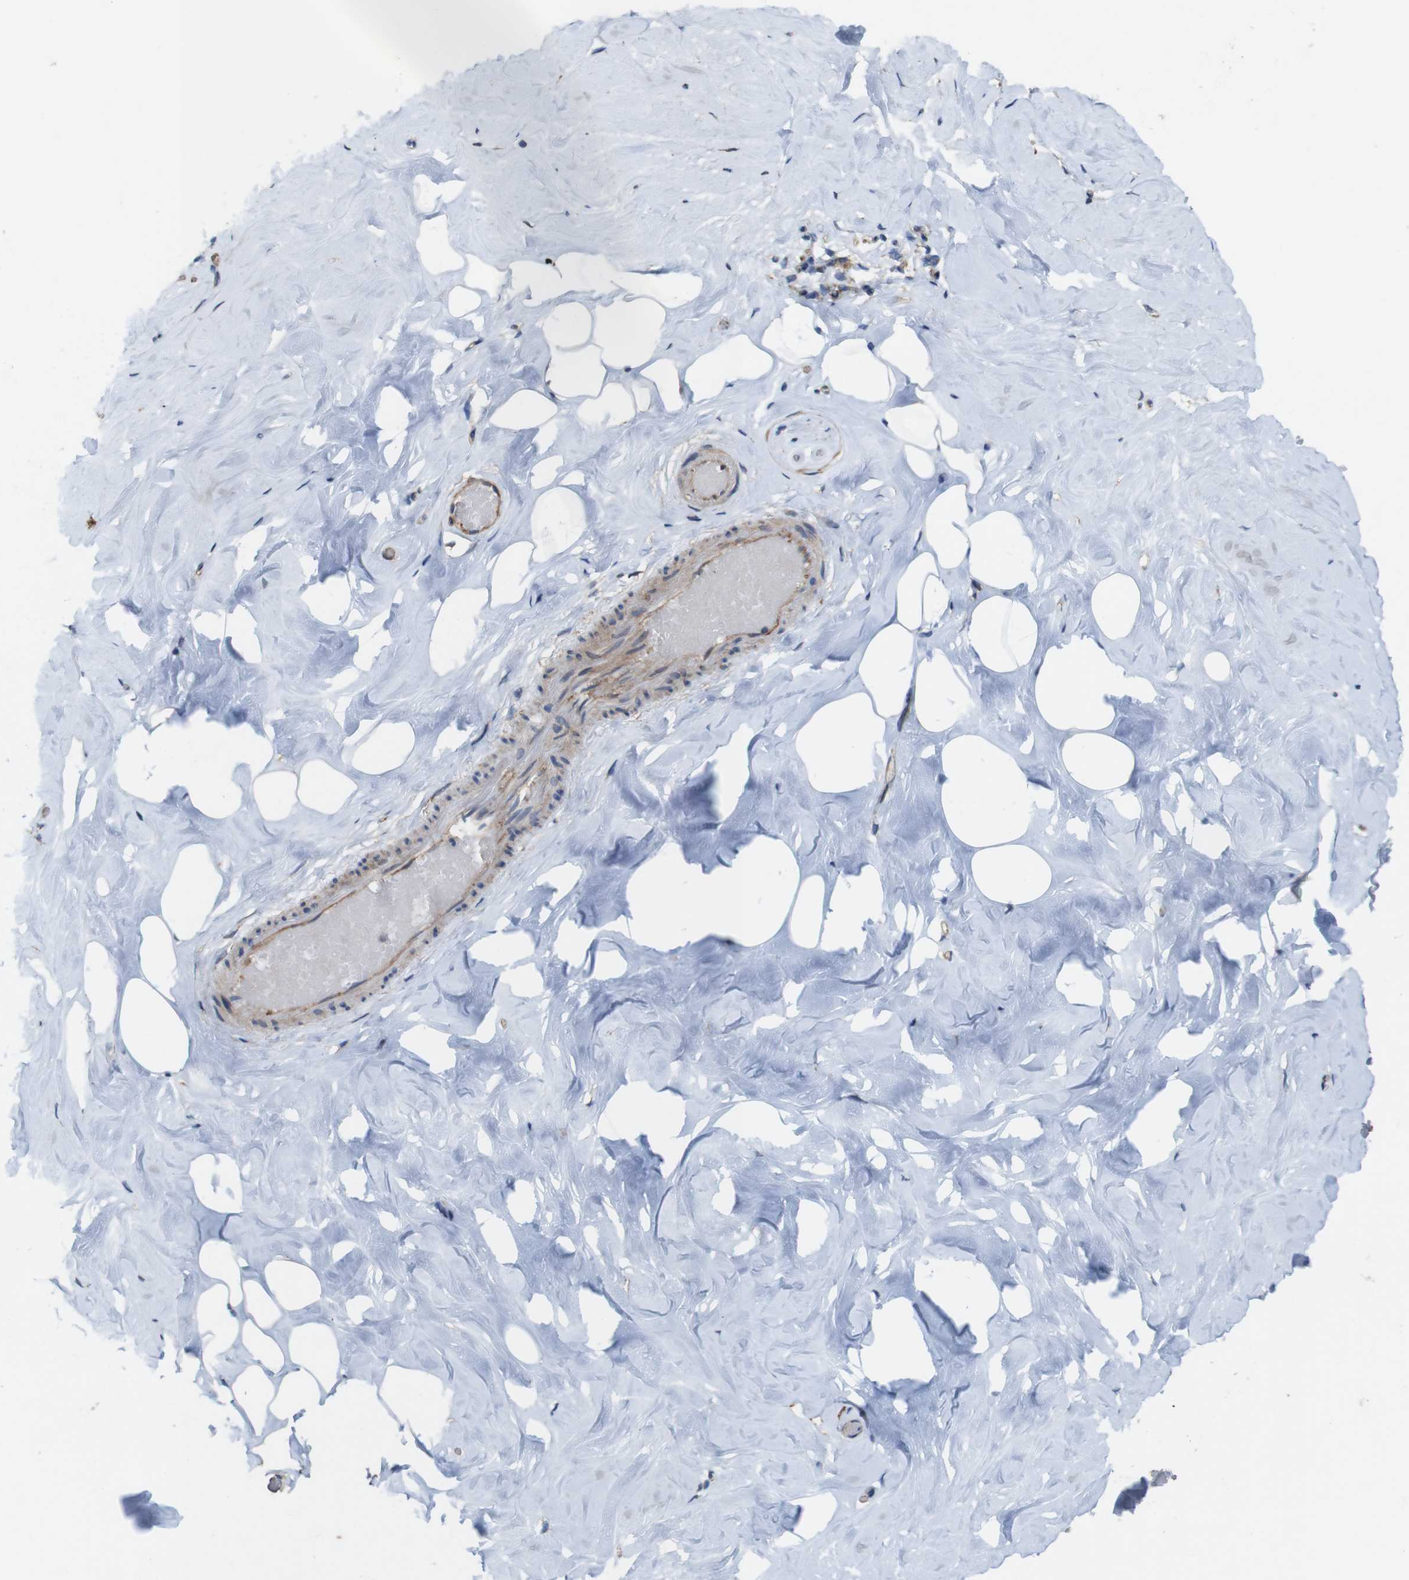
{"staining": {"intensity": "negative", "quantity": "none", "location": "none"}, "tissue": "breast", "cell_type": "Adipocytes", "image_type": "normal", "snomed": [{"axis": "morphology", "description": "Normal tissue, NOS"}, {"axis": "topography", "description": "Breast"}], "caption": "Breast stained for a protein using immunohistochemistry shows no staining adipocytes.", "gene": "PCOLCE2", "patient": {"sex": "female", "age": 75}}